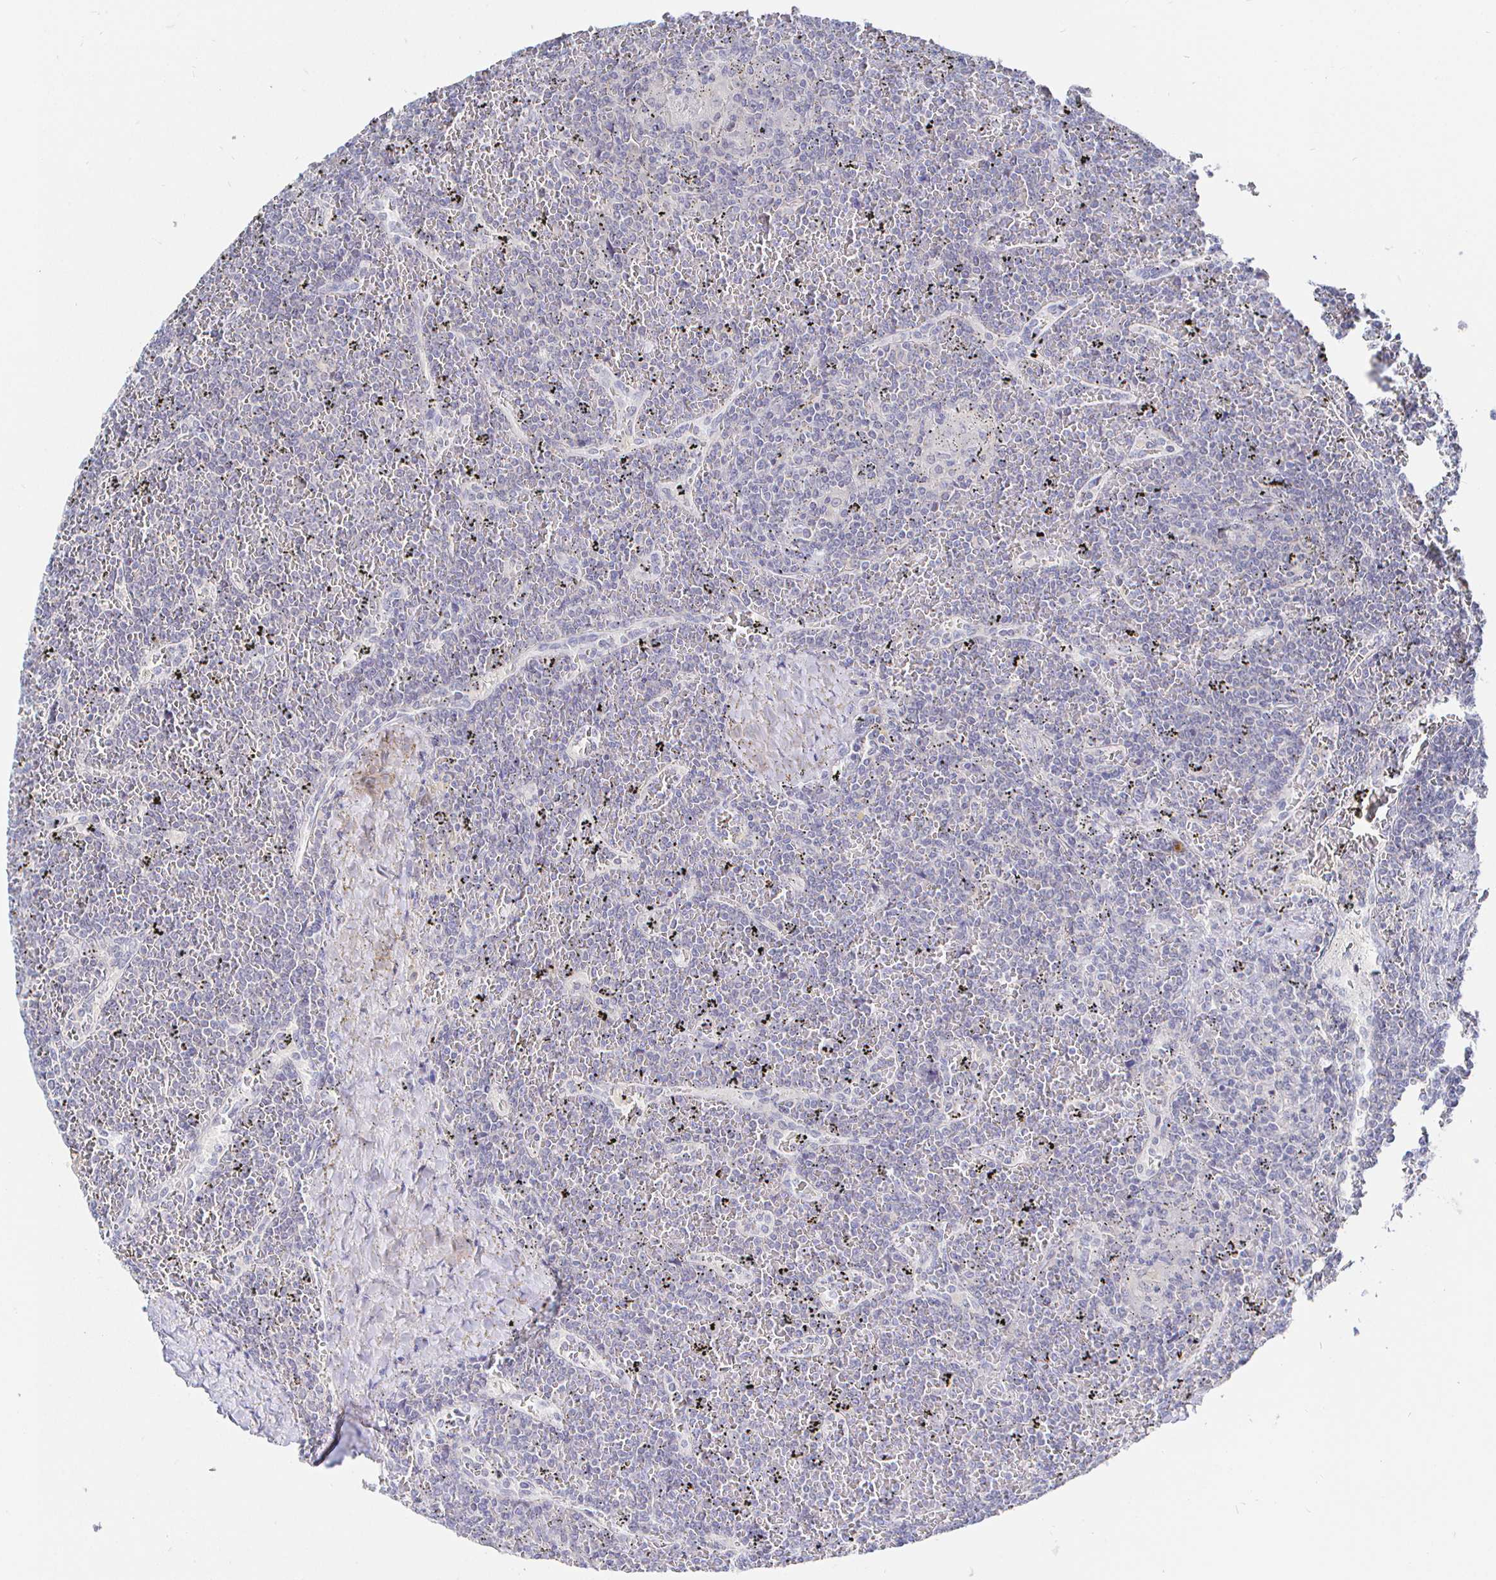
{"staining": {"intensity": "negative", "quantity": "none", "location": "none"}, "tissue": "lymphoma", "cell_type": "Tumor cells", "image_type": "cancer", "snomed": [{"axis": "morphology", "description": "Malignant lymphoma, non-Hodgkin's type, Low grade"}, {"axis": "topography", "description": "Spleen"}], "caption": "This is a image of immunohistochemistry staining of malignant lymphoma, non-Hodgkin's type (low-grade), which shows no positivity in tumor cells.", "gene": "LRRC23", "patient": {"sex": "female", "age": 19}}